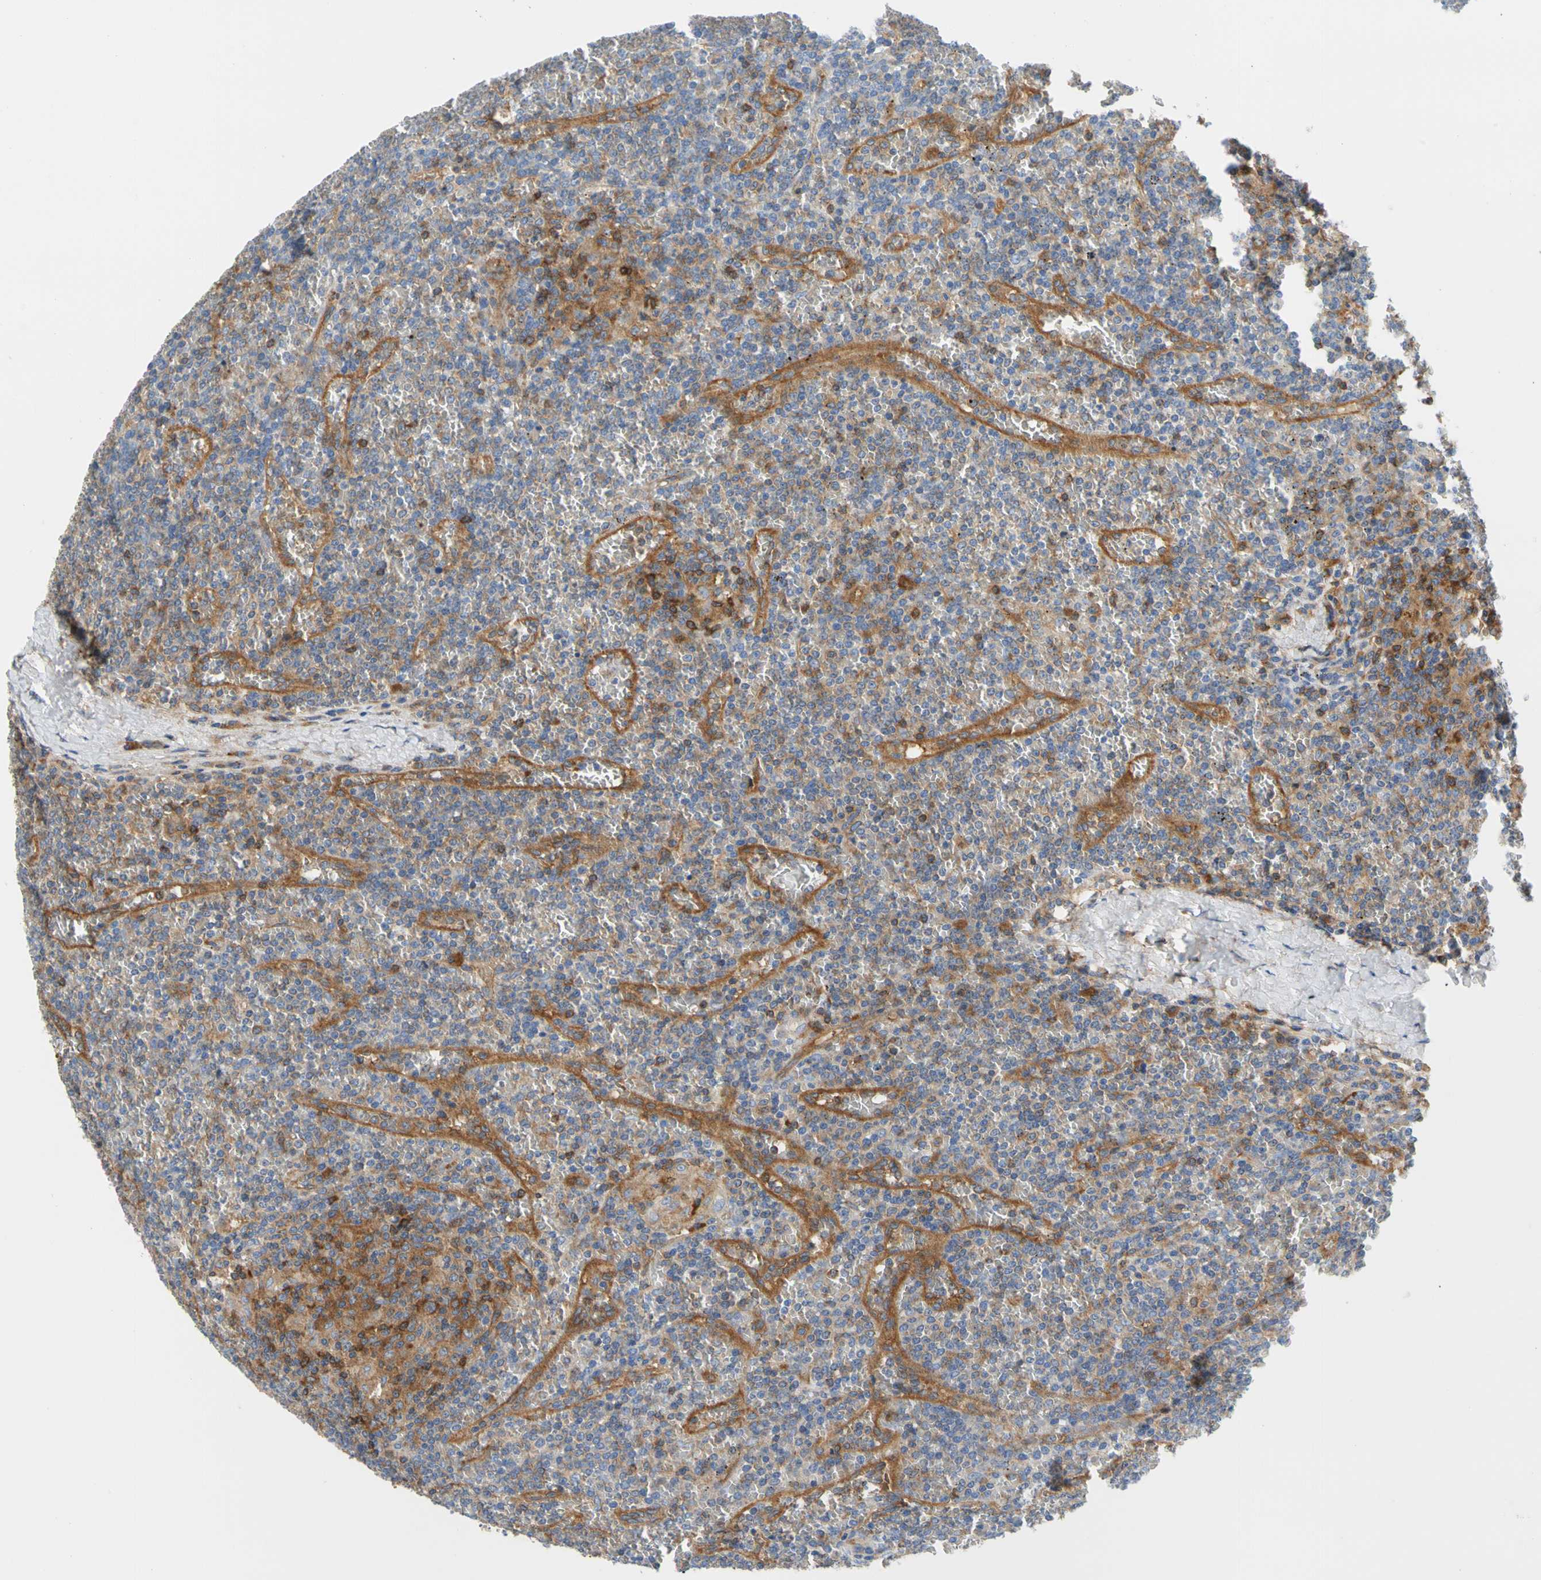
{"staining": {"intensity": "moderate", "quantity": ">75%", "location": "cytoplasmic/membranous"}, "tissue": "lymphoma", "cell_type": "Tumor cells", "image_type": "cancer", "snomed": [{"axis": "morphology", "description": "Malignant lymphoma, non-Hodgkin's type, Low grade"}, {"axis": "topography", "description": "Spleen"}], "caption": "Immunohistochemical staining of human malignant lymphoma, non-Hodgkin's type (low-grade) demonstrates moderate cytoplasmic/membranous protein positivity in approximately >75% of tumor cells.", "gene": "GPHN", "patient": {"sex": "female", "age": 19}}